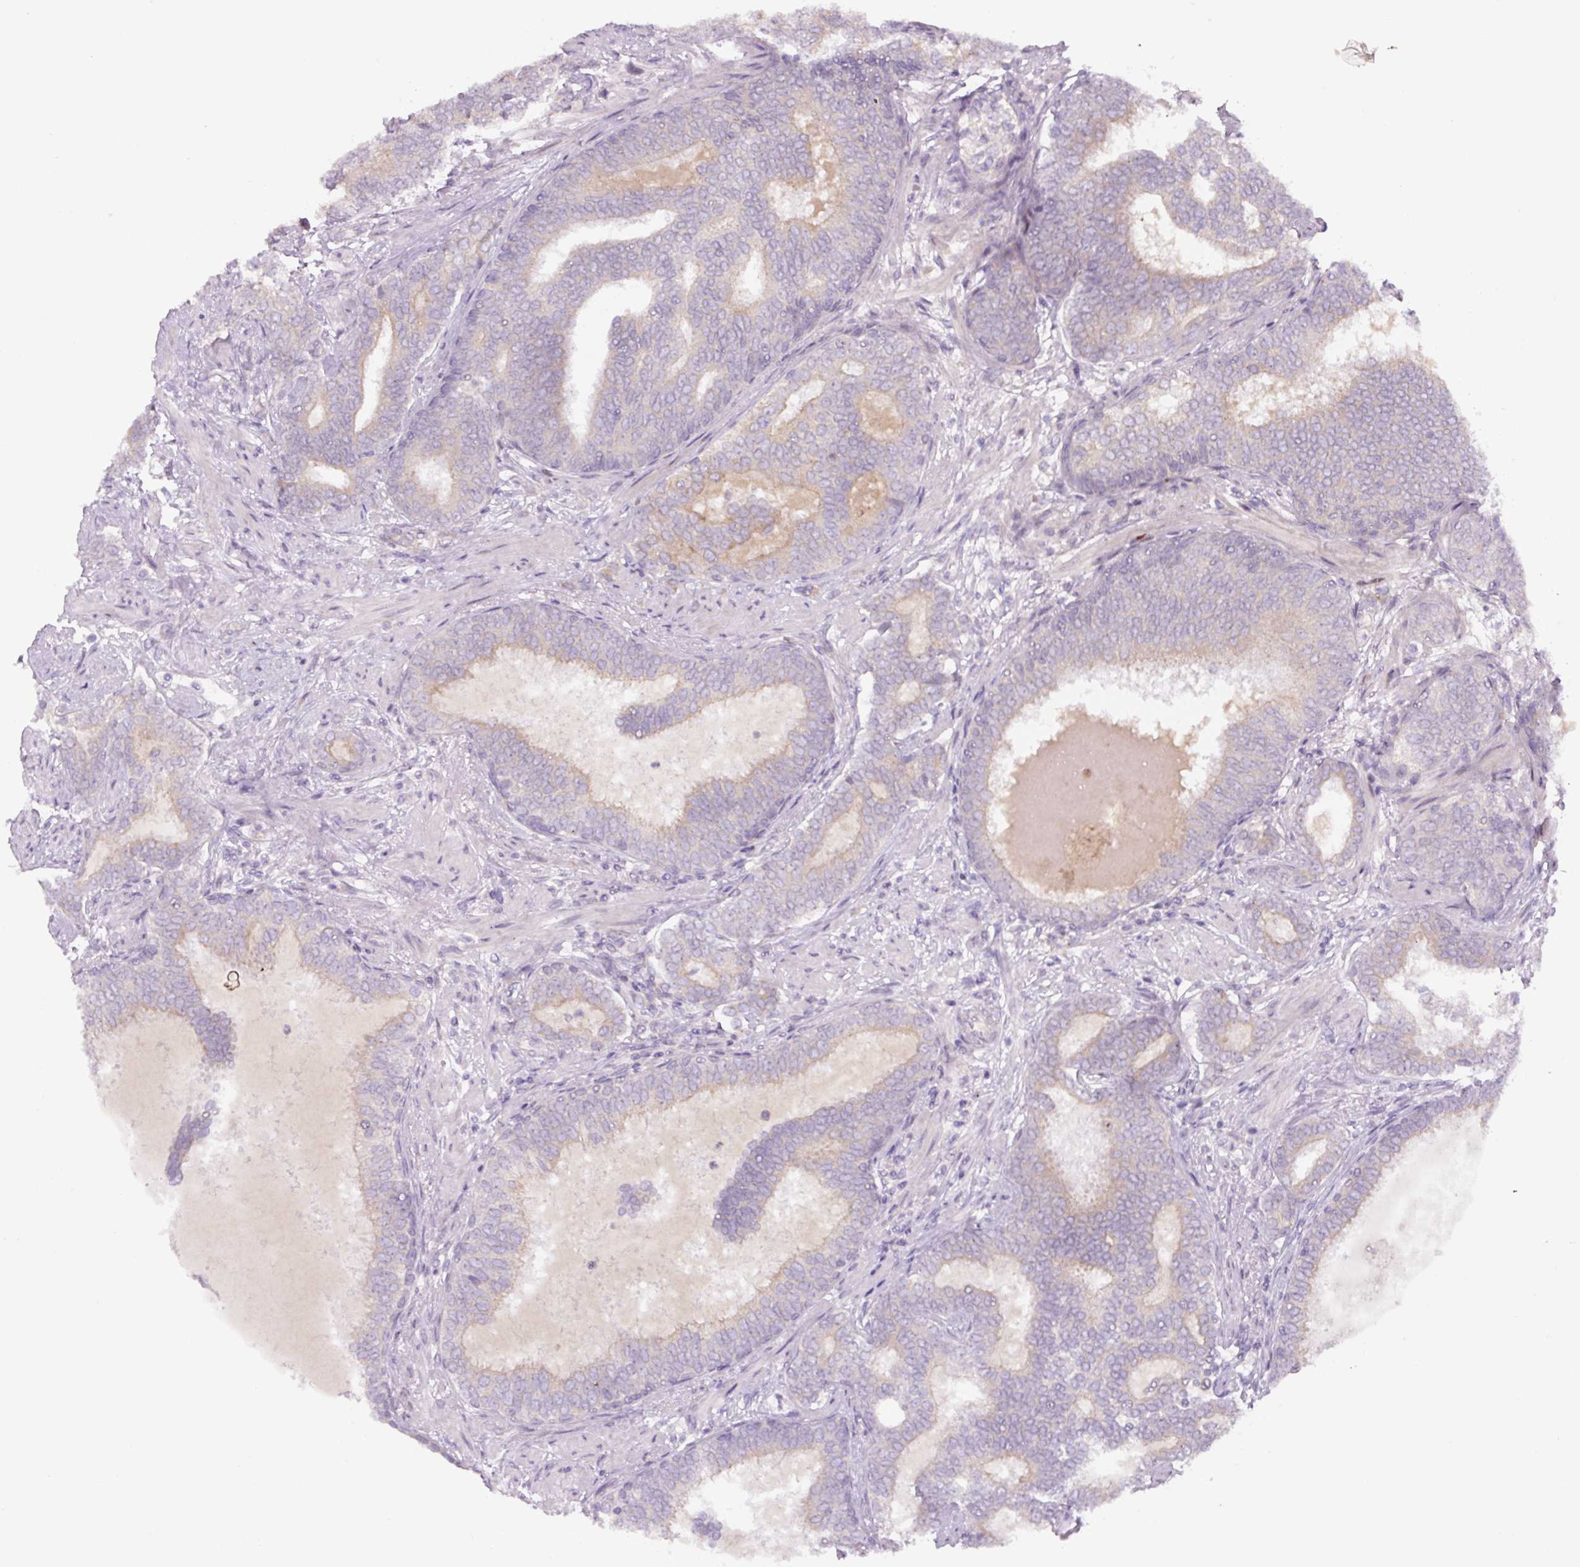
{"staining": {"intensity": "weak", "quantity": "<25%", "location": "cytoplasmic/membranous"}, "tissue": "prostate cancer", "cell_type": "Tumor cells", "image_type": "cancer", "snomed": [{"axis": "morphology", "description": "Adenocarcinoma, High grade"}, {"axis": "topography", "description": "Prostate"}], "caption": "Prostate cancer (adenocarcinoma (high-grade)) stained for a protein using immunohistochemistry (IHC) reveals no expression tumor cells.", "gene": "YIF1B", "patient": {"sex": "male", "age": 72}}